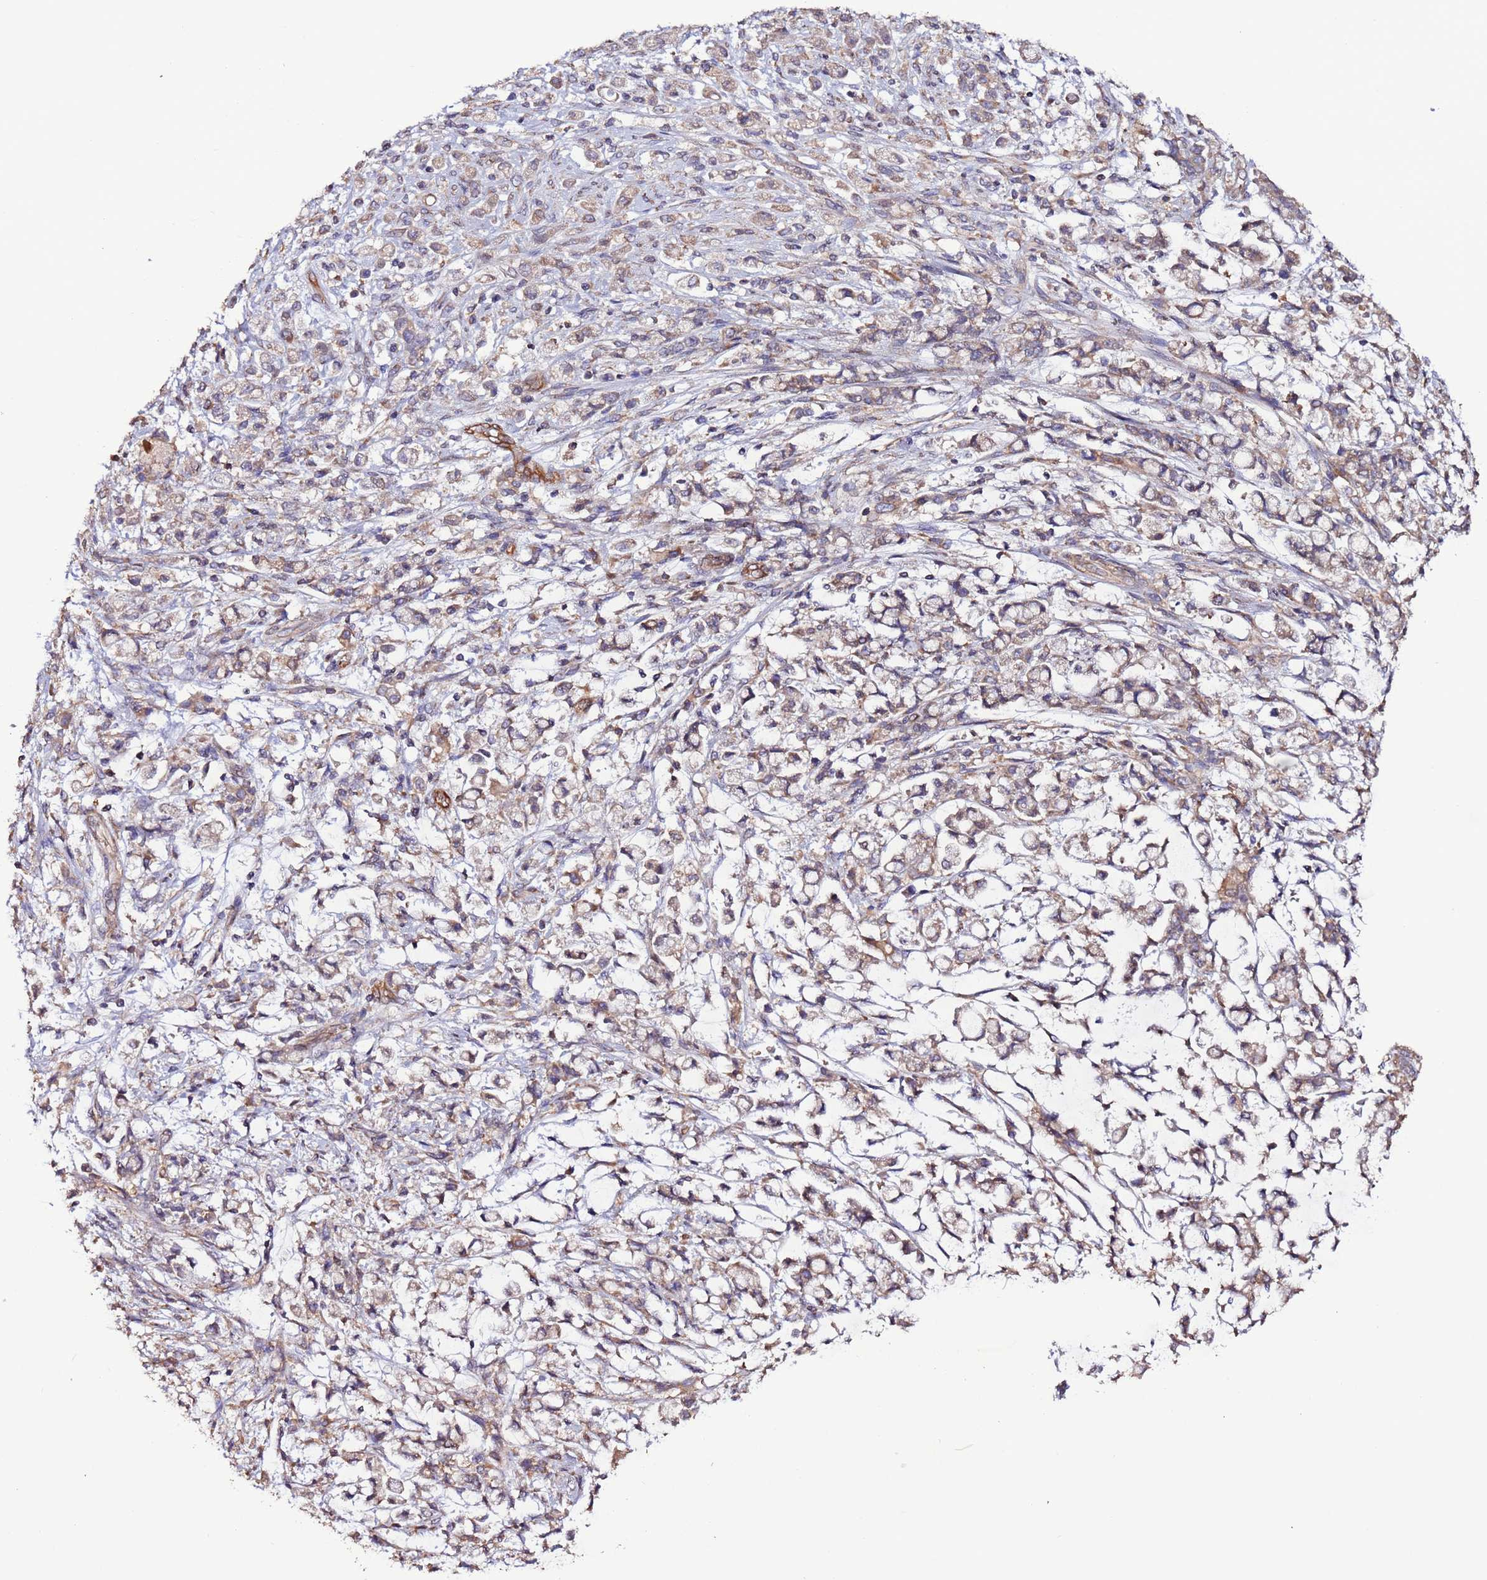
{"staining": {"intensity": "moderate", "quantity": "25%-75%", "location": "cytoplasmic/membranous"}, "tissue": "stomach cancer", "cell_type": "Tumor cells", "image_type": "cancer", "snomed": [{"axis": "morphology", "description": "Adenocarcinoma, NOS"}, {"axis": "topography", "description": "Stomach"}], "caption": "A histopathology image of human stomach adenocarcinoma stained for a protein reveals moderate cytoplasmic/membranous brown staining in tumor cells. Ihc stains the protein in brown and the nuclei are stained blue.", "gene": "SLC41A3", "patient": {"sex": "female", "age": 60}}